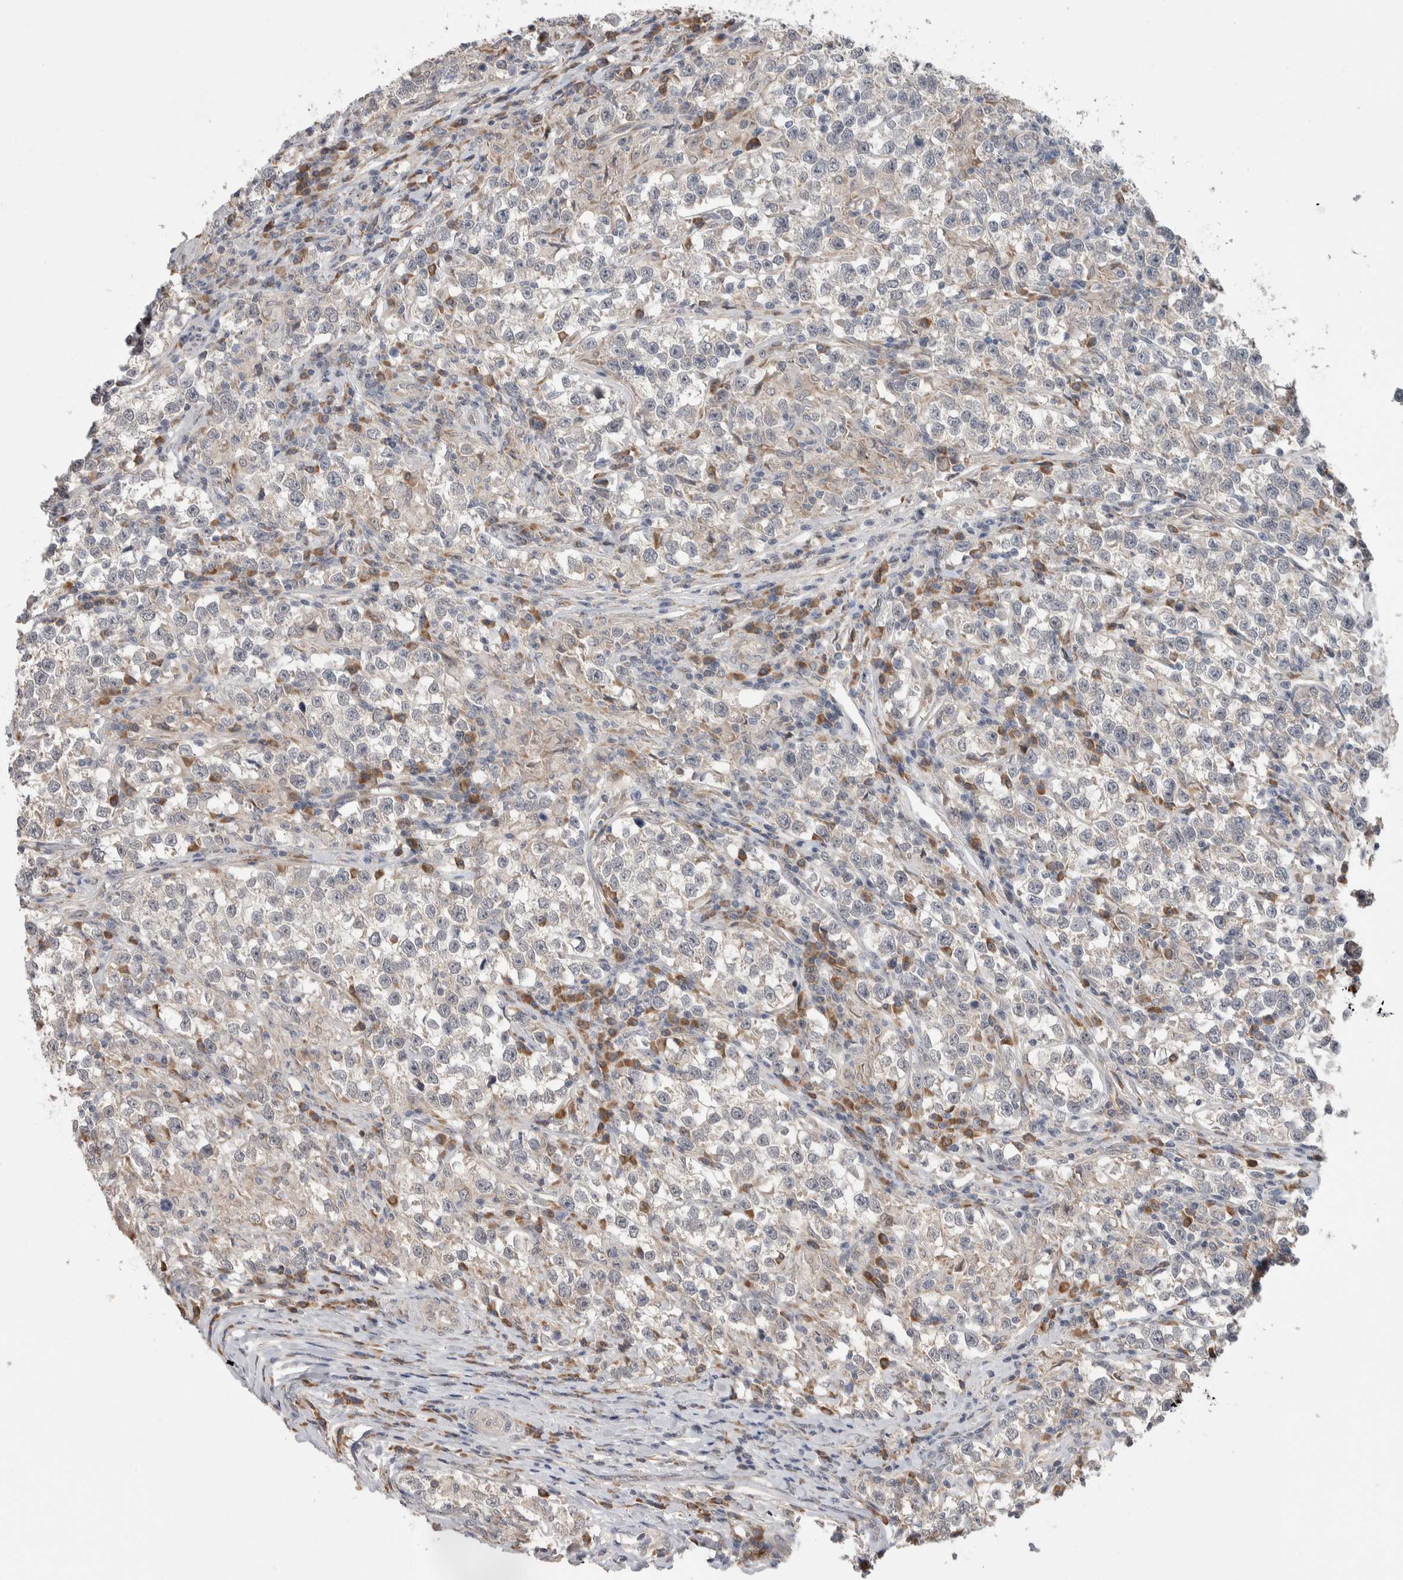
{"staining": {"intensity": "weak", "quantity": "<25%", "location": "cytoplasmic/membranous"}, "tissue": "testis cancer", "cell_type": "Tumor cells", "image_type": "cancer", "snomed": [{"axis": "morphology", "description": "Normal tissue, NOS"}, {"axis": "morphology", "description": "Seminoma, NOS"}, {"axis": "topography", "description": "Testis"}], "caption": "IHC of human seminoma (testis) shows no expression in tumor cells.", "gene": "CUL2", "patient": {"sex": "male", "age": 43}}